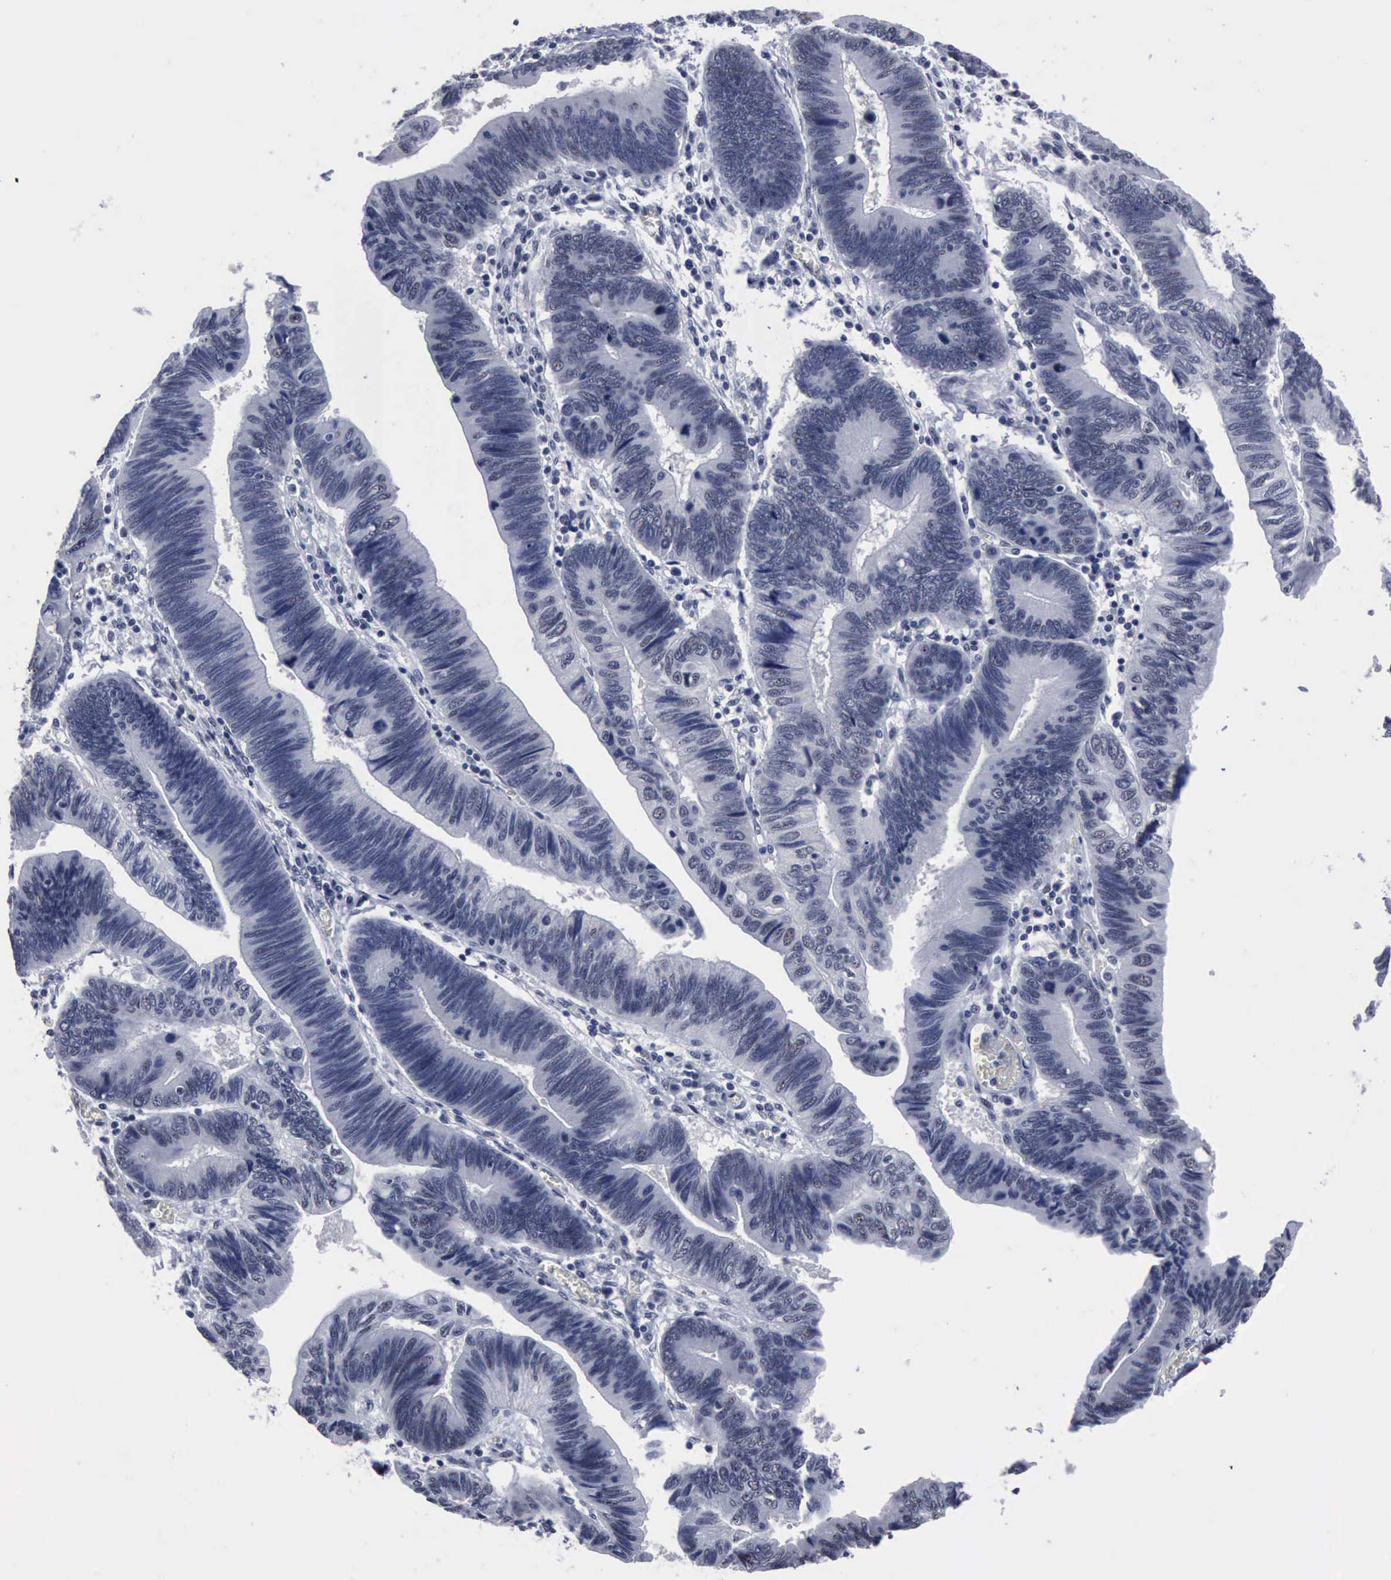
{"staining": {"intensity": "negative", "quantity": "none", "location": "none"}, "tissue": "pancreatic cancer", "cell_type": "Tumor cells", "image_type": "cancer", "snomed": [{"axis": "morphology", "description": "Adenocarcinoma, NOS"}, {"axis": "topography", "description": "Pancreas"}], "caption": "The photomicrograph reveals no significant expression in tumor cells of pancreatic cancer (adenocarcinoma).", "gene": "BRD1", "patient": {"sex": "female", "age": 70}}